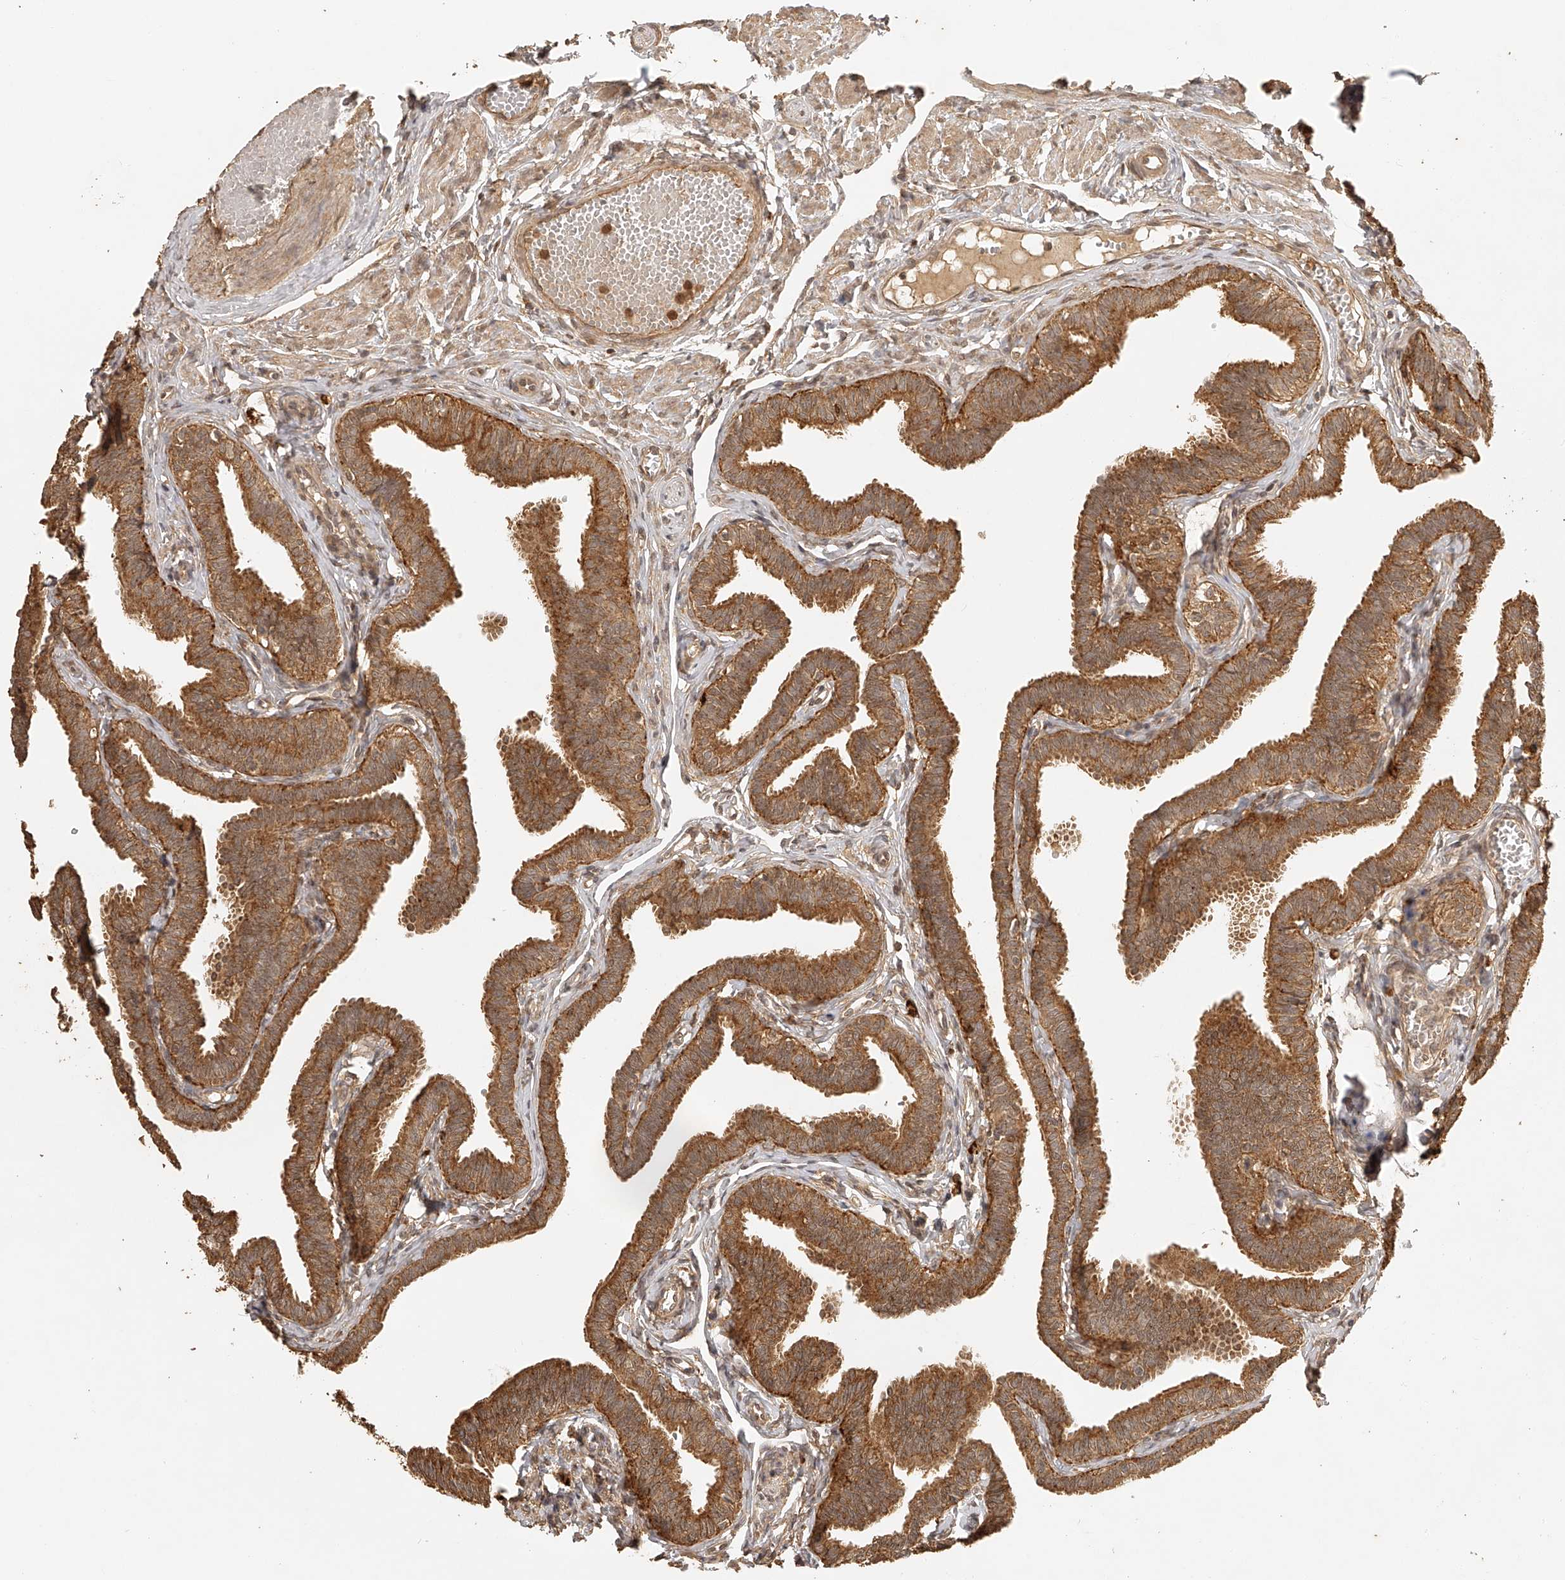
{"staining": {"intensity": "moderate", "quantity": ">75%", "location": "cytoplasmic/membranous"}, "tissue": "fallopian tube", "cell_type": "Glandular cells", "image_type": "normal", "snomed": [{"axis": "morphology", "description": "Normal tissue, NOS"}, {"axis": "topography", "description": "Fallopian tube"}, {"axis": "topography", "description": "Ovary"}], "caption": "Glandular cells display medium levels of moderate cytoplasmic/membranous positivity in approximately >75% of cells in normal human fallopian tube.", "gene": "BCL2L11", "patient": {"sex": "female", "age": 23}}